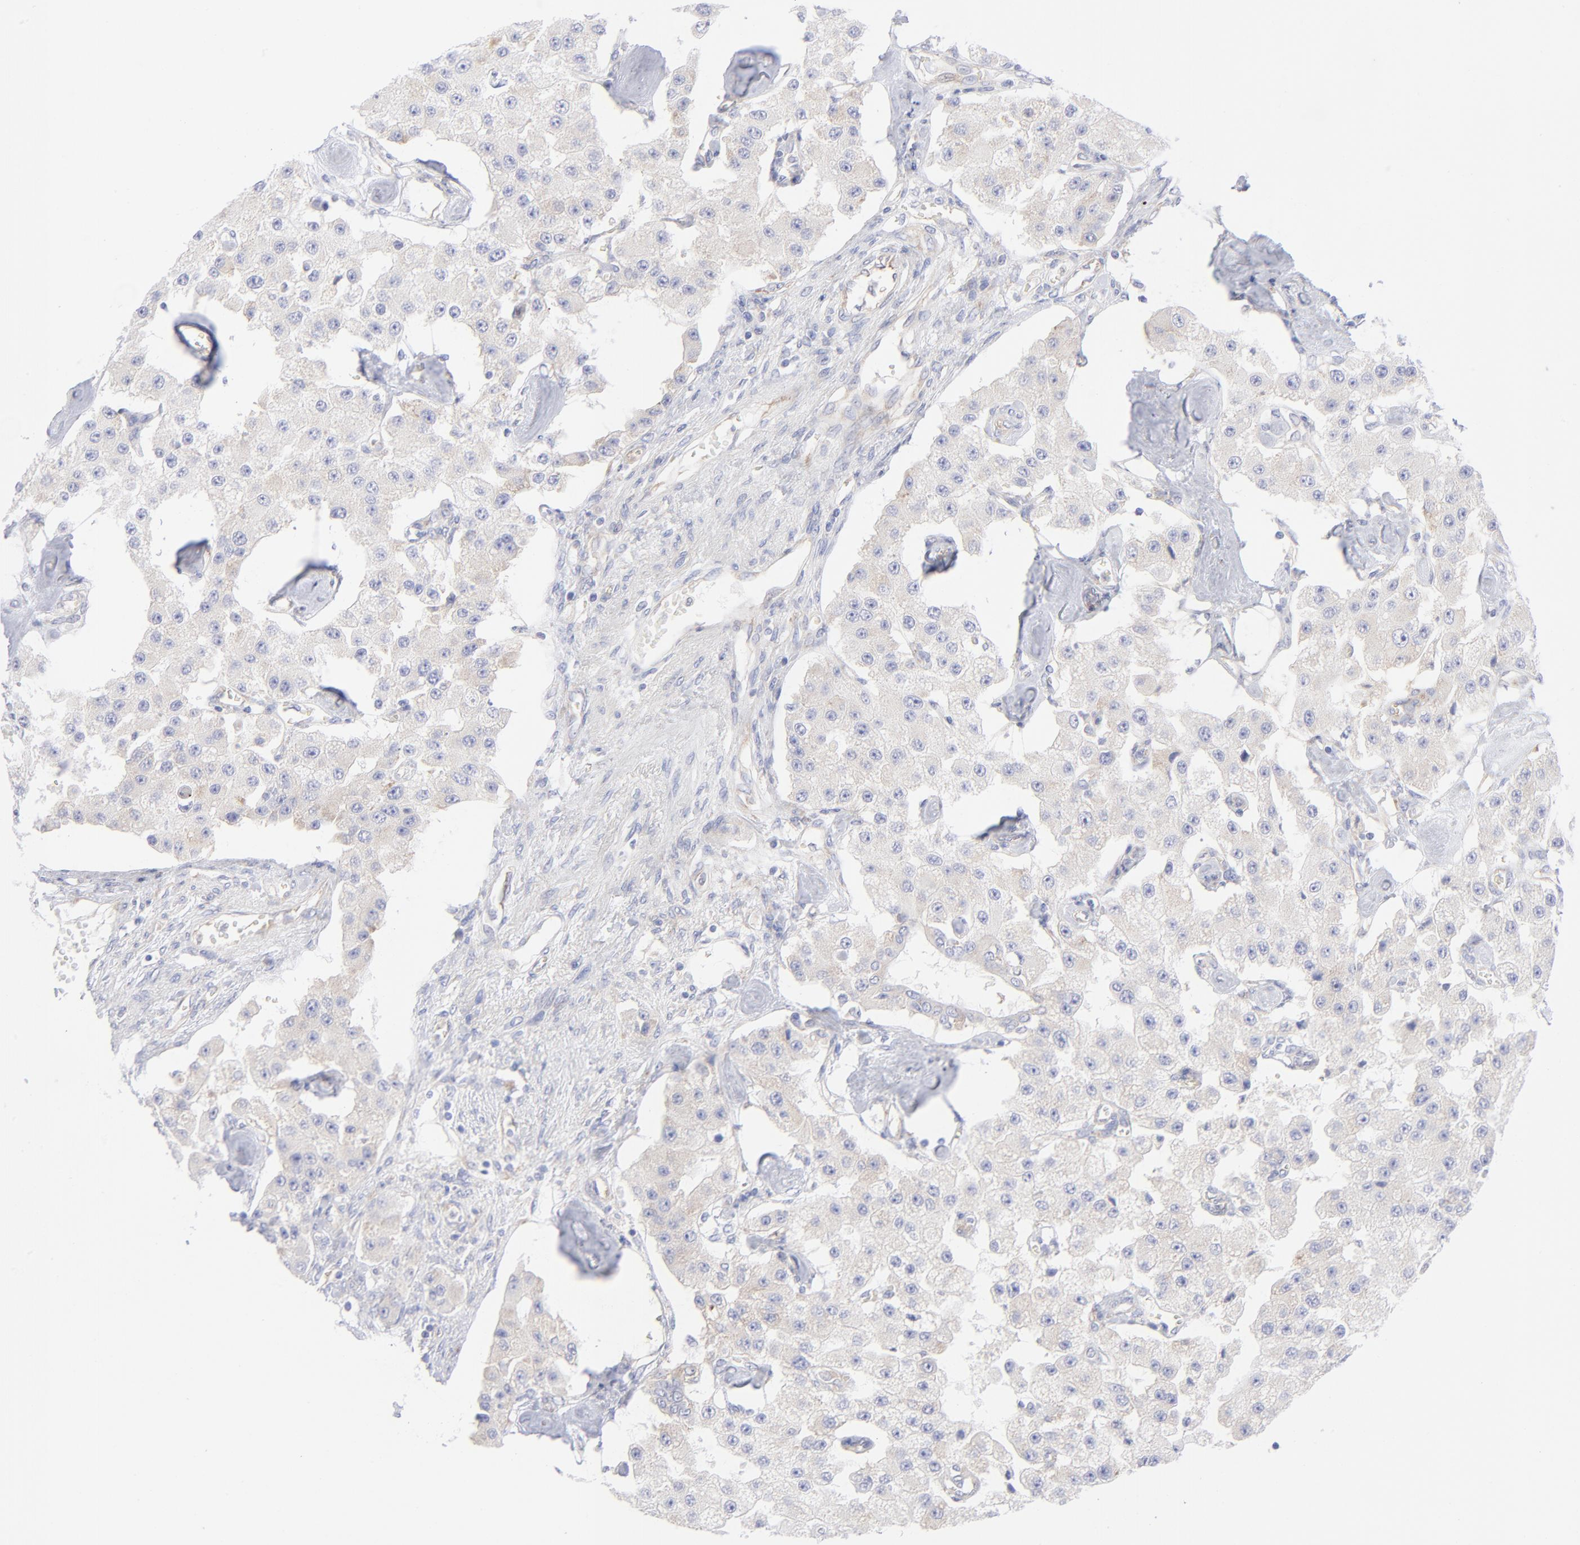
{"staining": {"intensity": "weak", "quantity": "<25%", "location": "cytoplasmic/membranous"}, "tissue": "carcinoid", "cell_type": "Tumor cells", "image_type": "cancer", "snomed": [{"axis": "morphology", "description": "Carcinoid, malignant, NOS"}, {"axis": "topography", "description": "Pancreas"}], "caption": "Tumor cells show no significant protein staining in malignant carcinoid.", "gene": "EIF2AK2", "patient": {"sex": "male", "age": 41}}